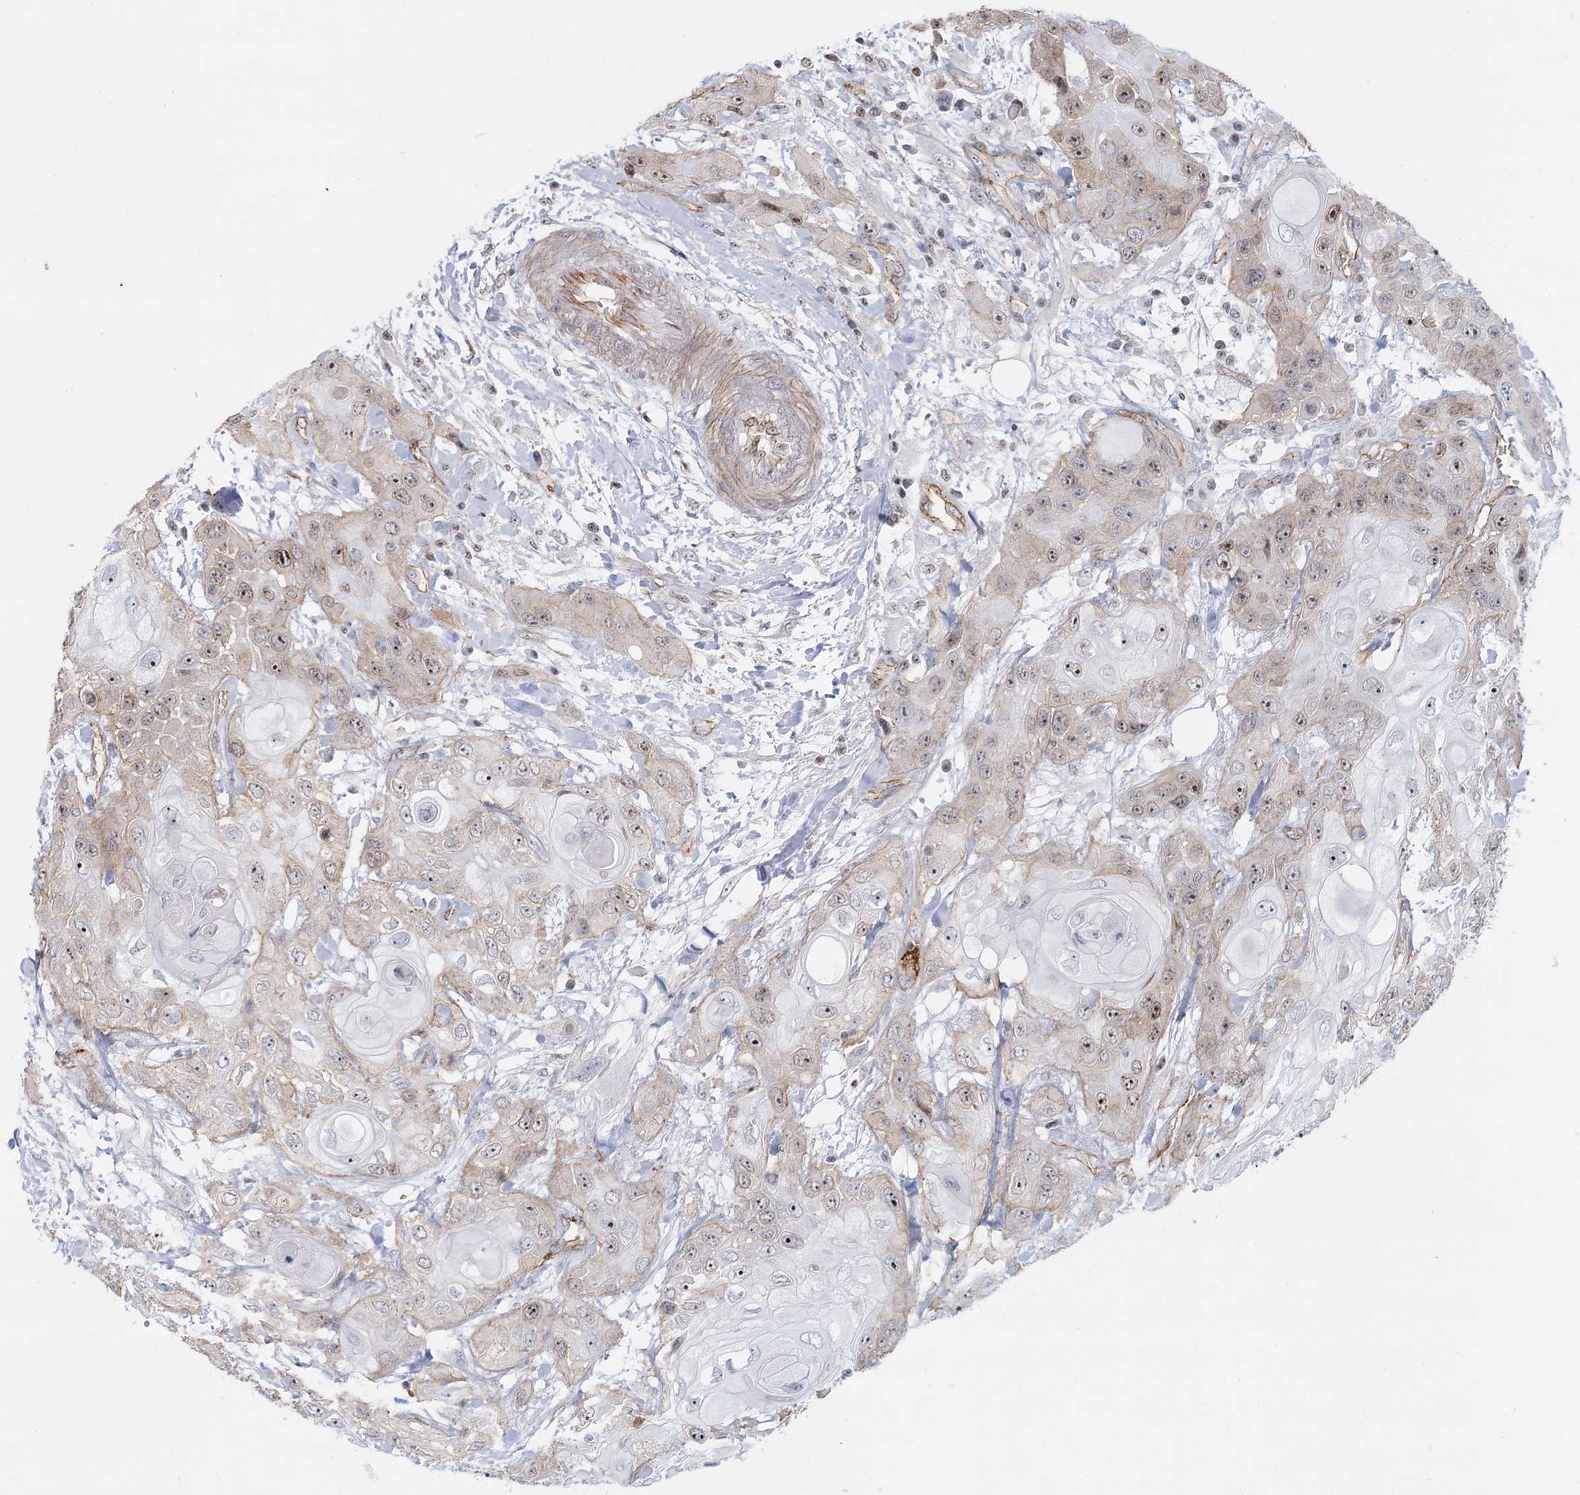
{"staining": {"intensity": "moderate", "quantity": "<25%", "location": "nuclear"}, "tissue": "head and neck cancer", "cell_type": "Tumor cells", "image_type": "cancer", "snomed": [{"axis": "morphology", "description": "Squamous cell carcinoma, NOS"}, {"axis": "topography", "description": "Head-Neck"}], "caption": "Head and neck cancer (squamous cell carcinoma) stained with a protein marker displays moderate staining in tumor cells.", "gene": "ZFYVE28", "patient": {"sex": "female", "age": 43}}